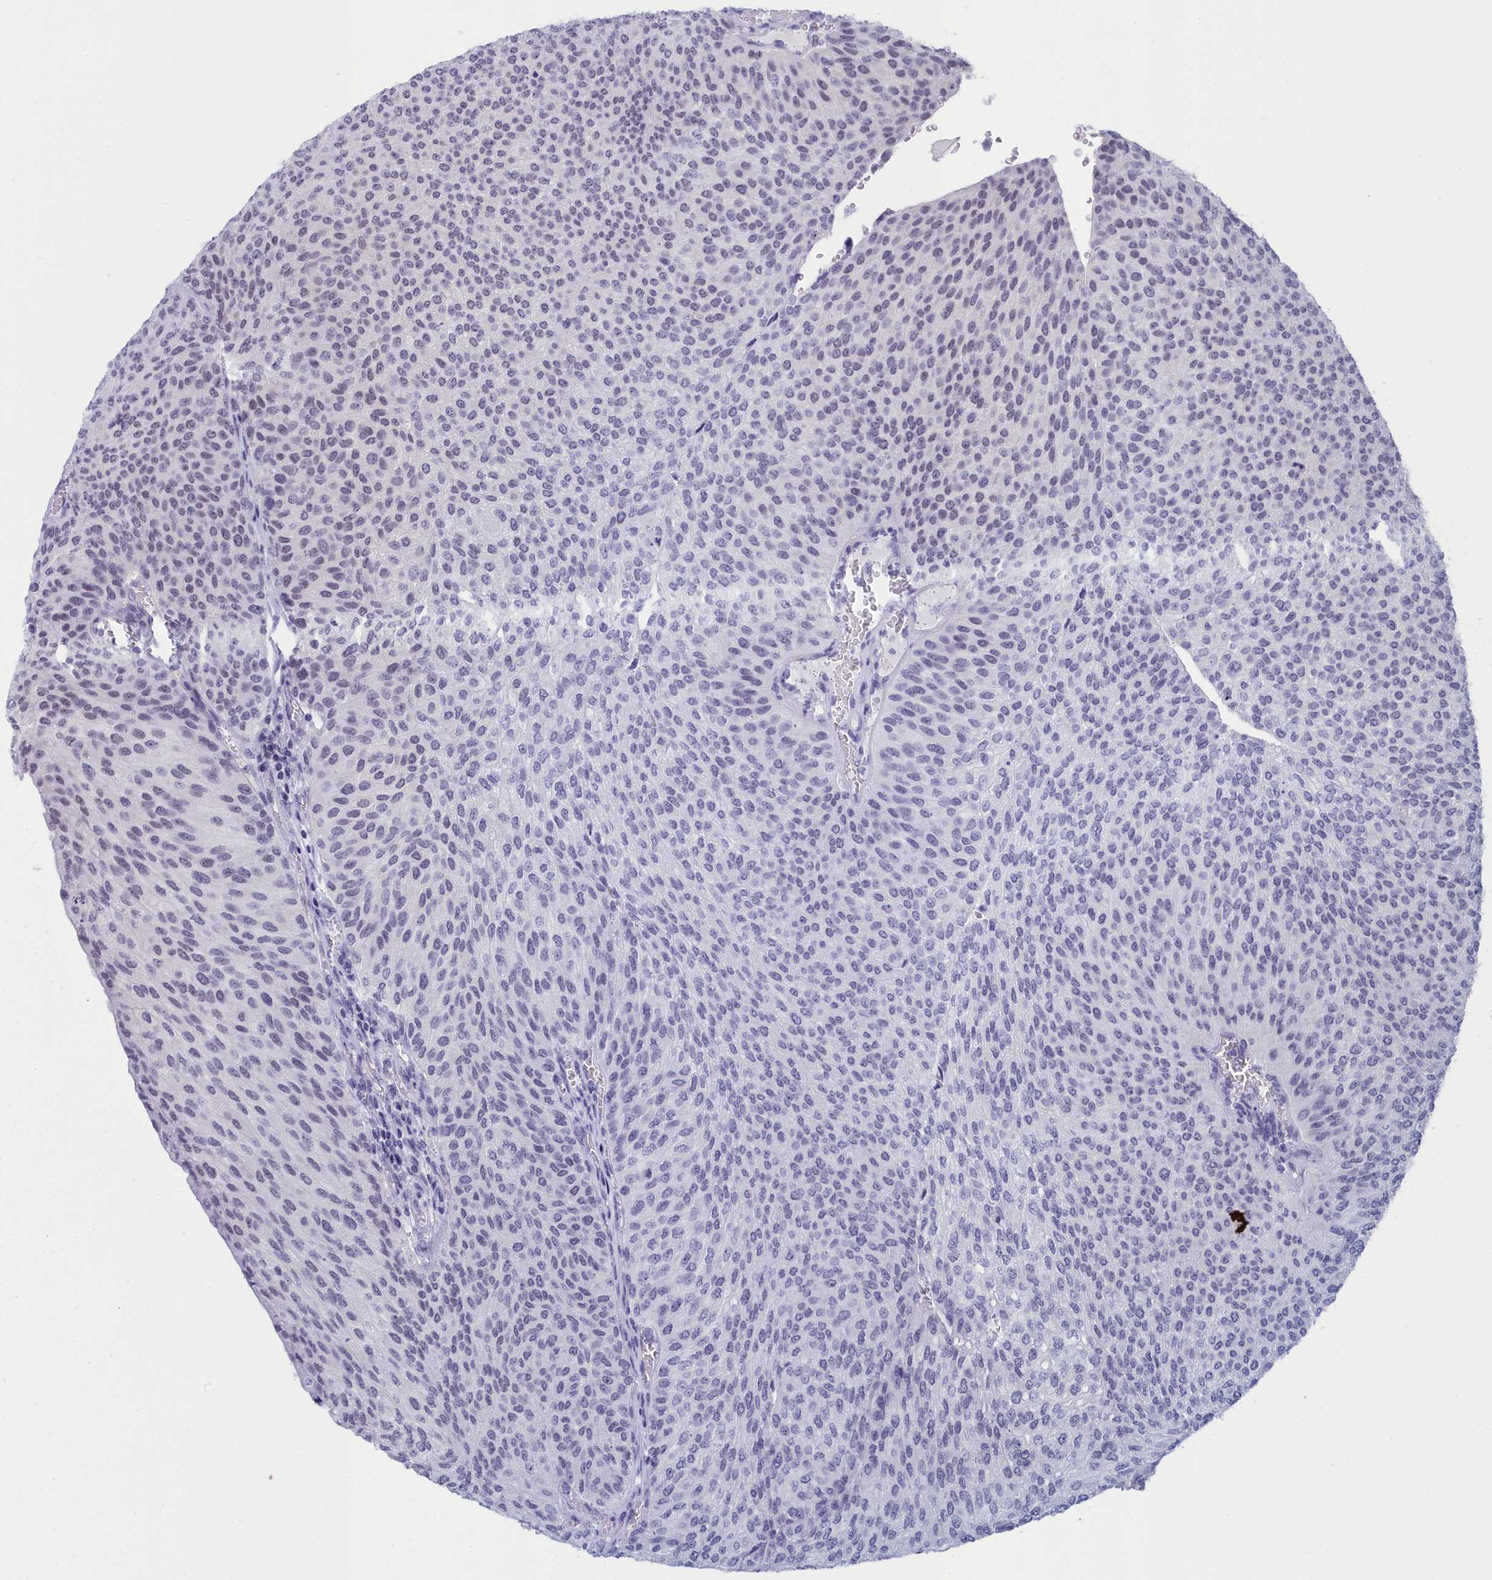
{"staining": {"intensity": "negative", "quantity": "none", "location": "none"}, "tissue": "urothelial cancer", "cell_type": "Tumor cells", "image_type": "cancer", "snomed": [{"axis": "morphology", "description": "Urothelial carcinoma, High grade"}, {"axis": "topography", "description": "Urinary bladder"}], "caption": "This micrograph is of urothelial cancer stained with immunohistochemistry (IHC) to label a protein in brown with the nuclei are counter-stained blue. There is no positivity in tumor cells. Brightfield microscopy of immunohistochemistry (IHC) stained with DAB (brown) and hematoxylin (blue), captured at high magnification.", "gene": "CCDC97", "patient": {"sex": "female", "age": 79}}